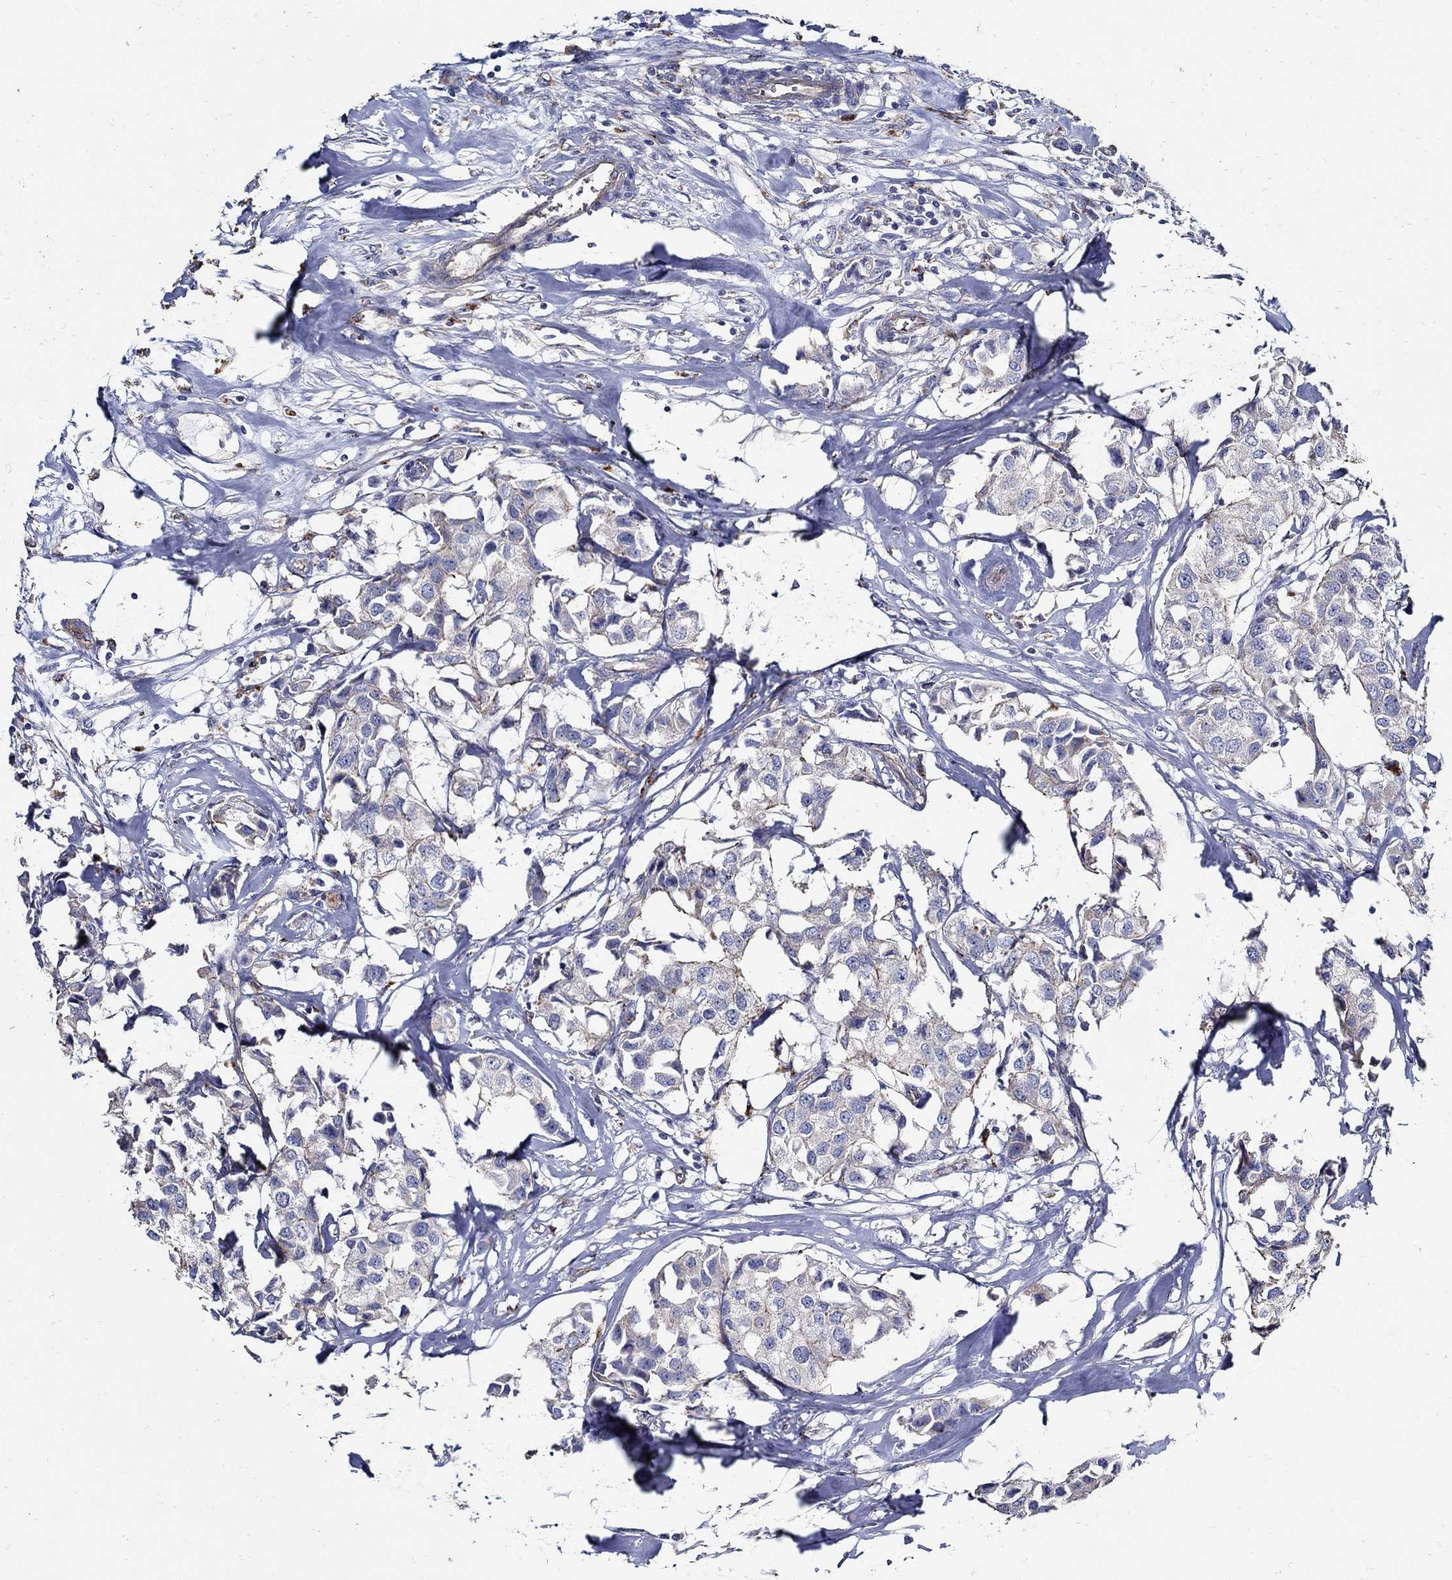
{"staining": {"intensity": "strong", "quantity": "<25%", "location": "cytoplasmic/membranous"}, "tissue": "breast cancer", "cell_type": "Tumor cells", "image_type": "cancer", "snomed": [{"axis": "morphology", "description": "Duct carcinoma"}, {"axis": "topography", "description": "Breast"}], "caption": "Immunohistochemistry (IHC) (DAB (3,3'-diaminobenzidine)) staining of breast intraductal carcinoma exhibits strong cytoplasmic/membranous protein expression in approximately <25% of tumor cells.", "gene": "APBB3", "patient": {"sex": "female", "age": 80}}